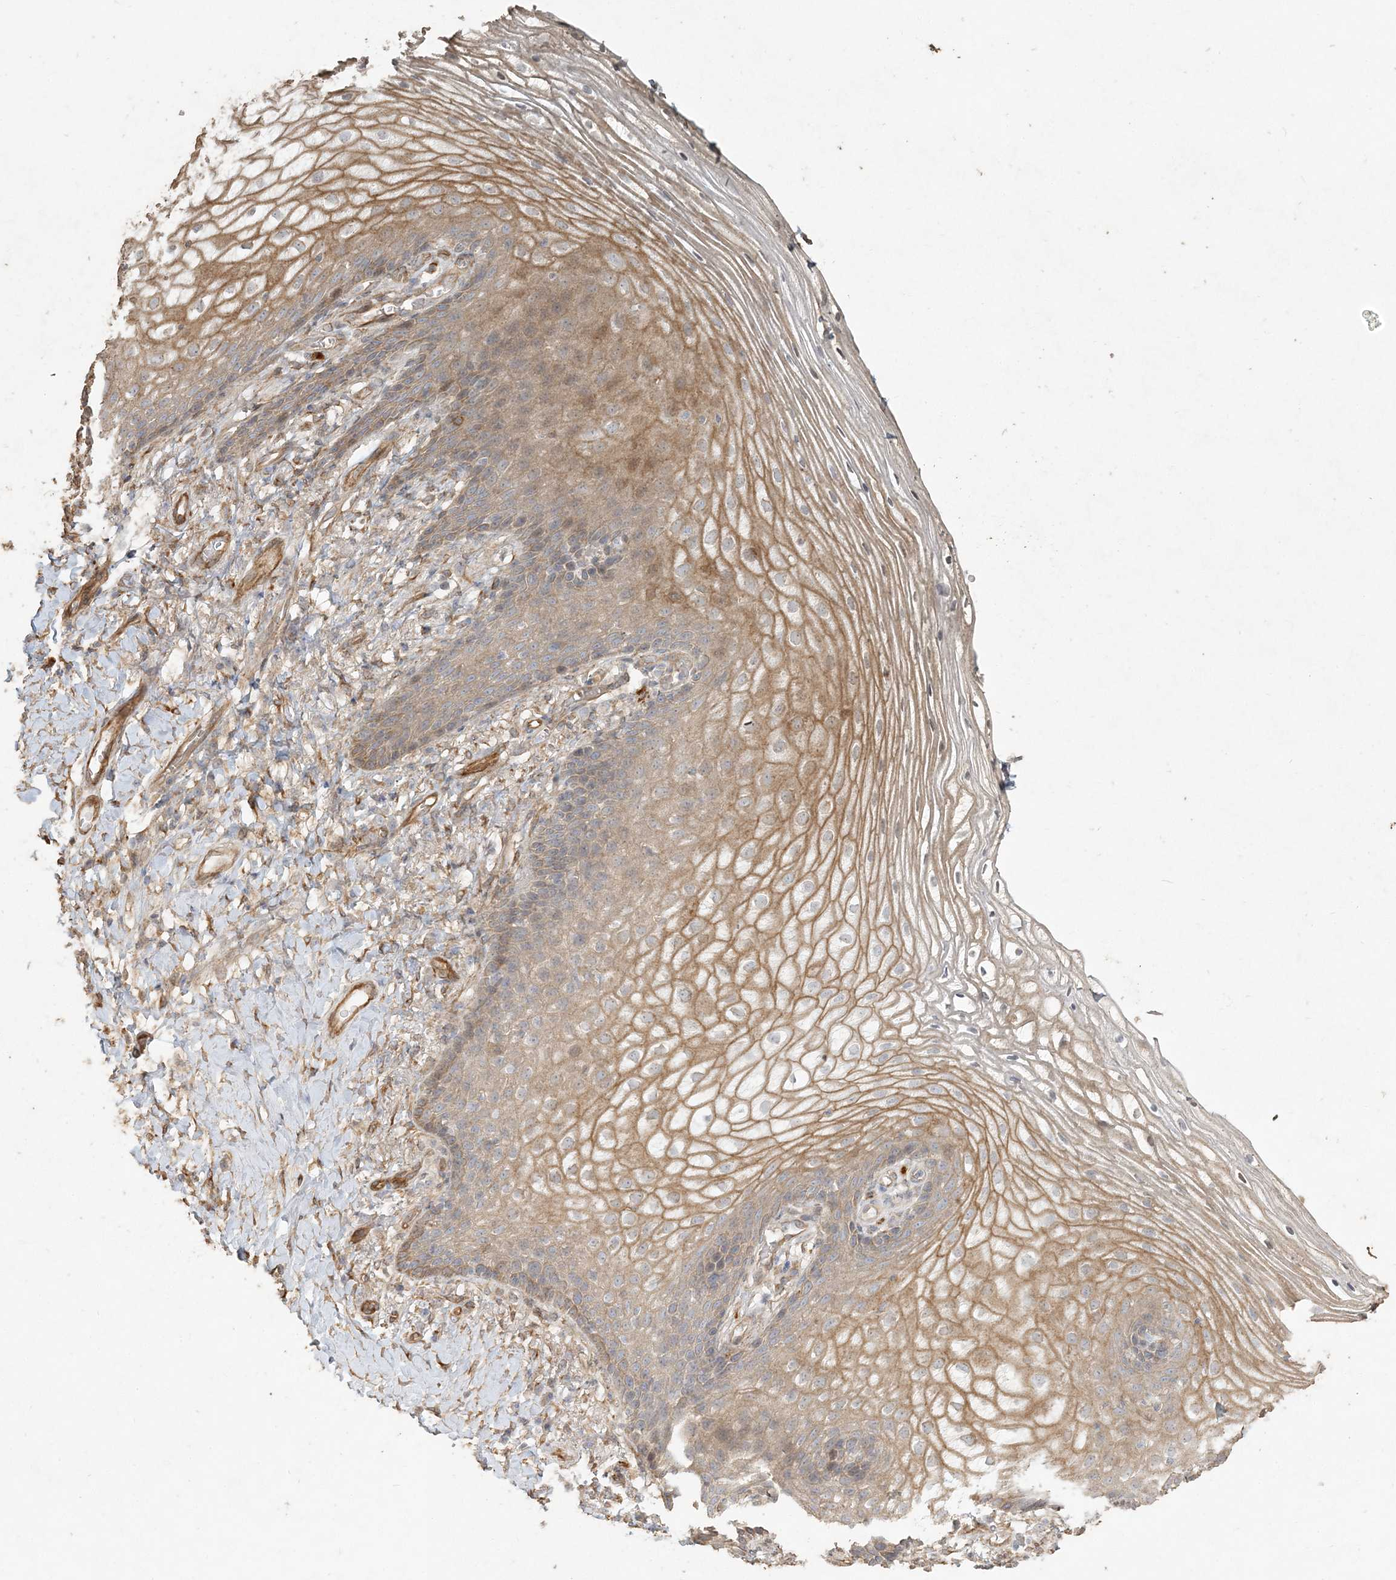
{"staining": {"intensity": "moderate", "quantity": ">75%", "location": "cytoplasmic/membranous"}, "tissue": "vagina", "cell_type": "Squamous epithelial cells", "image_type": "normal", "snomed": [{"axis": "morphology", "description": "Normal tissue, NOS"}, {"axis": "topography", "description": "Vagina"}], "caption": "Immunohistochemical staining of normal vagina displays medium levels of moderate cytoplasmic/membranous positivity in about >75% of squamous epithelial cells.", "gene": "RNF145", "patient": {"sex": "female", "age": 60}}